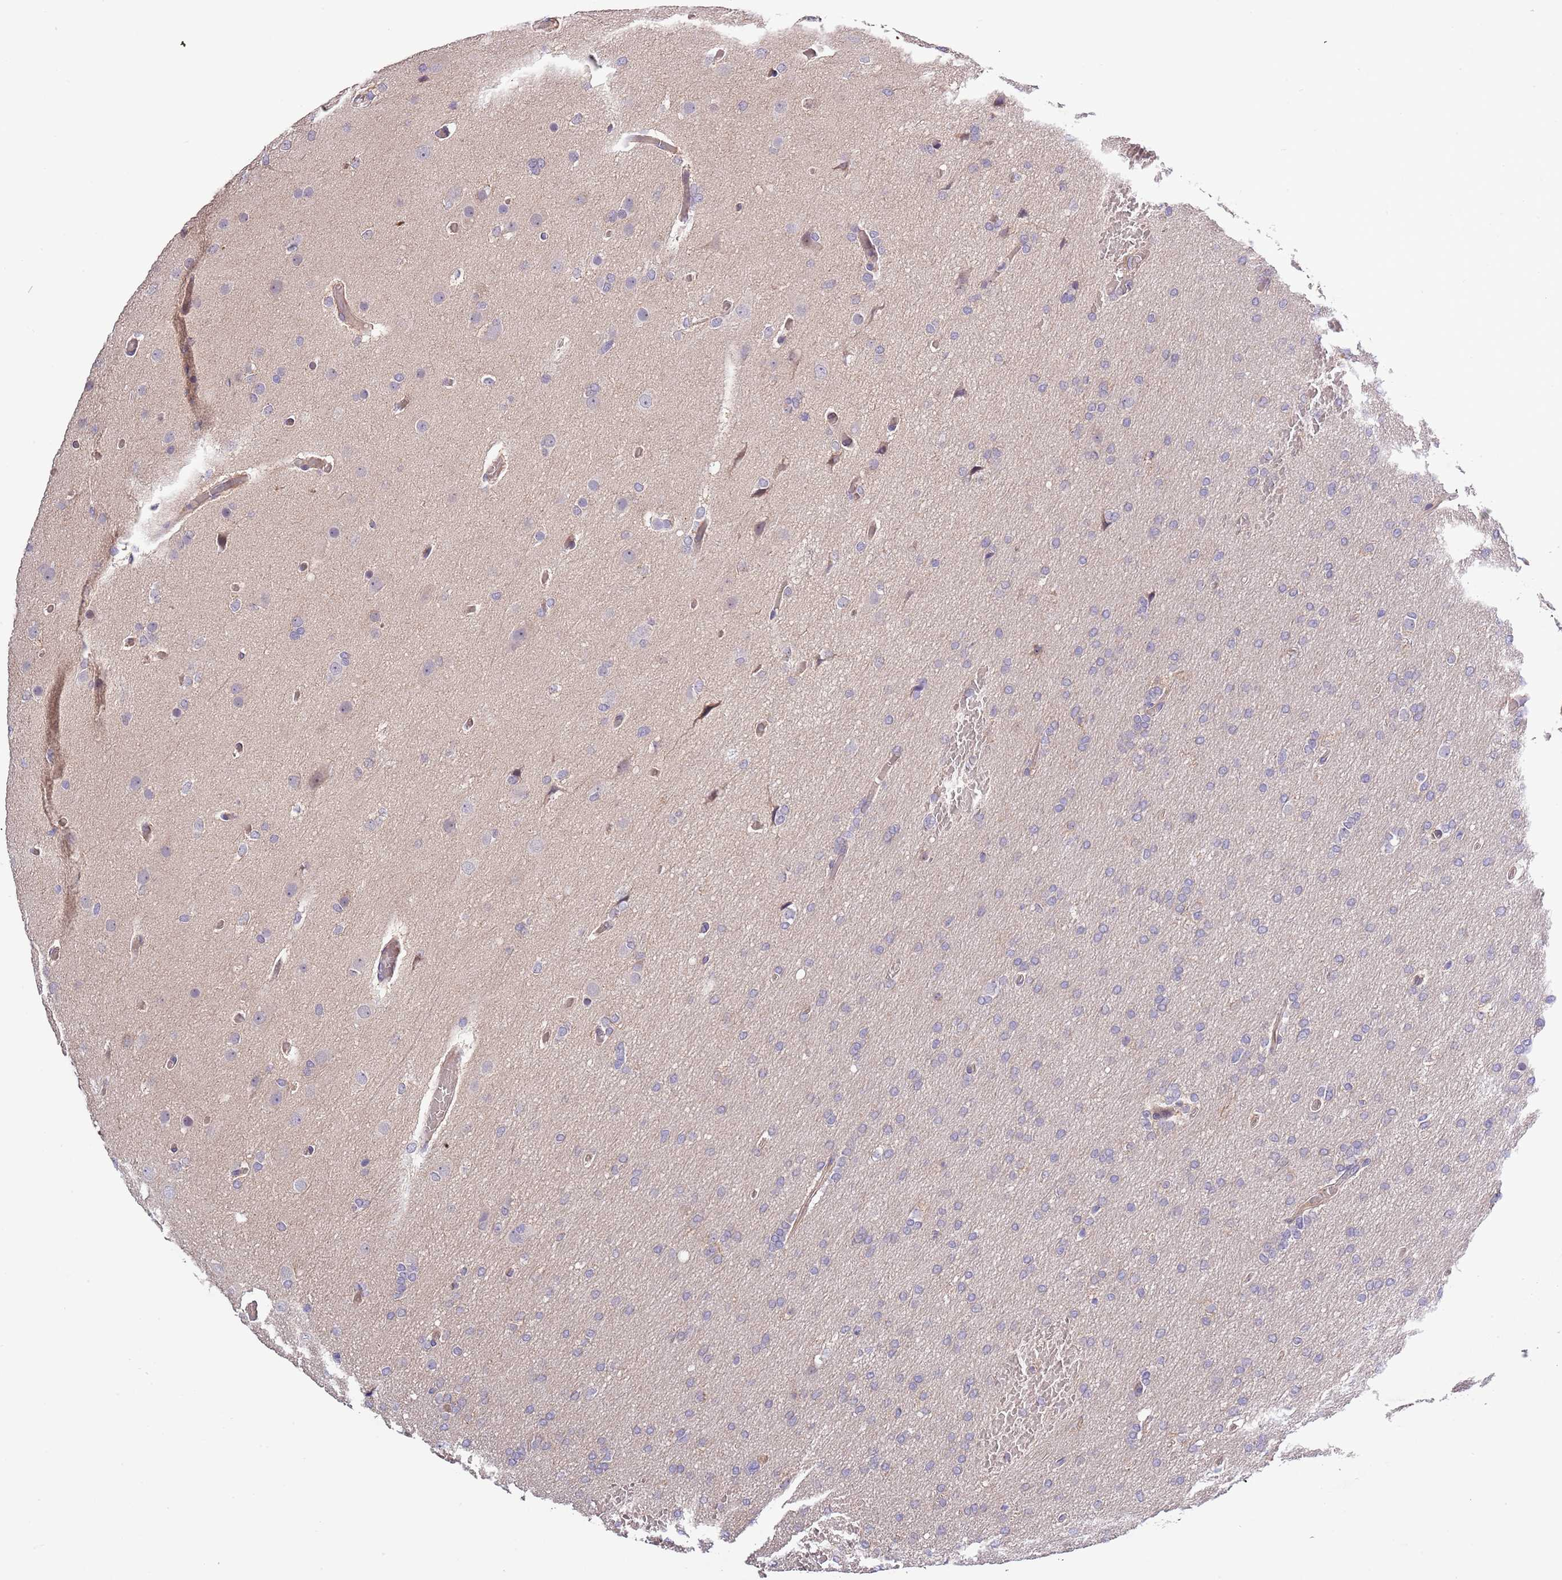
{"staining": {"intensity": "negative", "quantity": "none", "location": "none"}, "tissue": "glioma", "cell_type": "Tumor cells", "image_type": "cancer", "snomed": [{"axis": "morphology", "description": "Glioma, malignant, High grade"}, {"axis": "topography", "description": "Cerebral cortex"}], "caption": "Glioma was stained to show a protein in brown. There is no significant staining in tumor cells.", "gene": "LIPJ", "patient": {"sex": "female", "age": 36}}